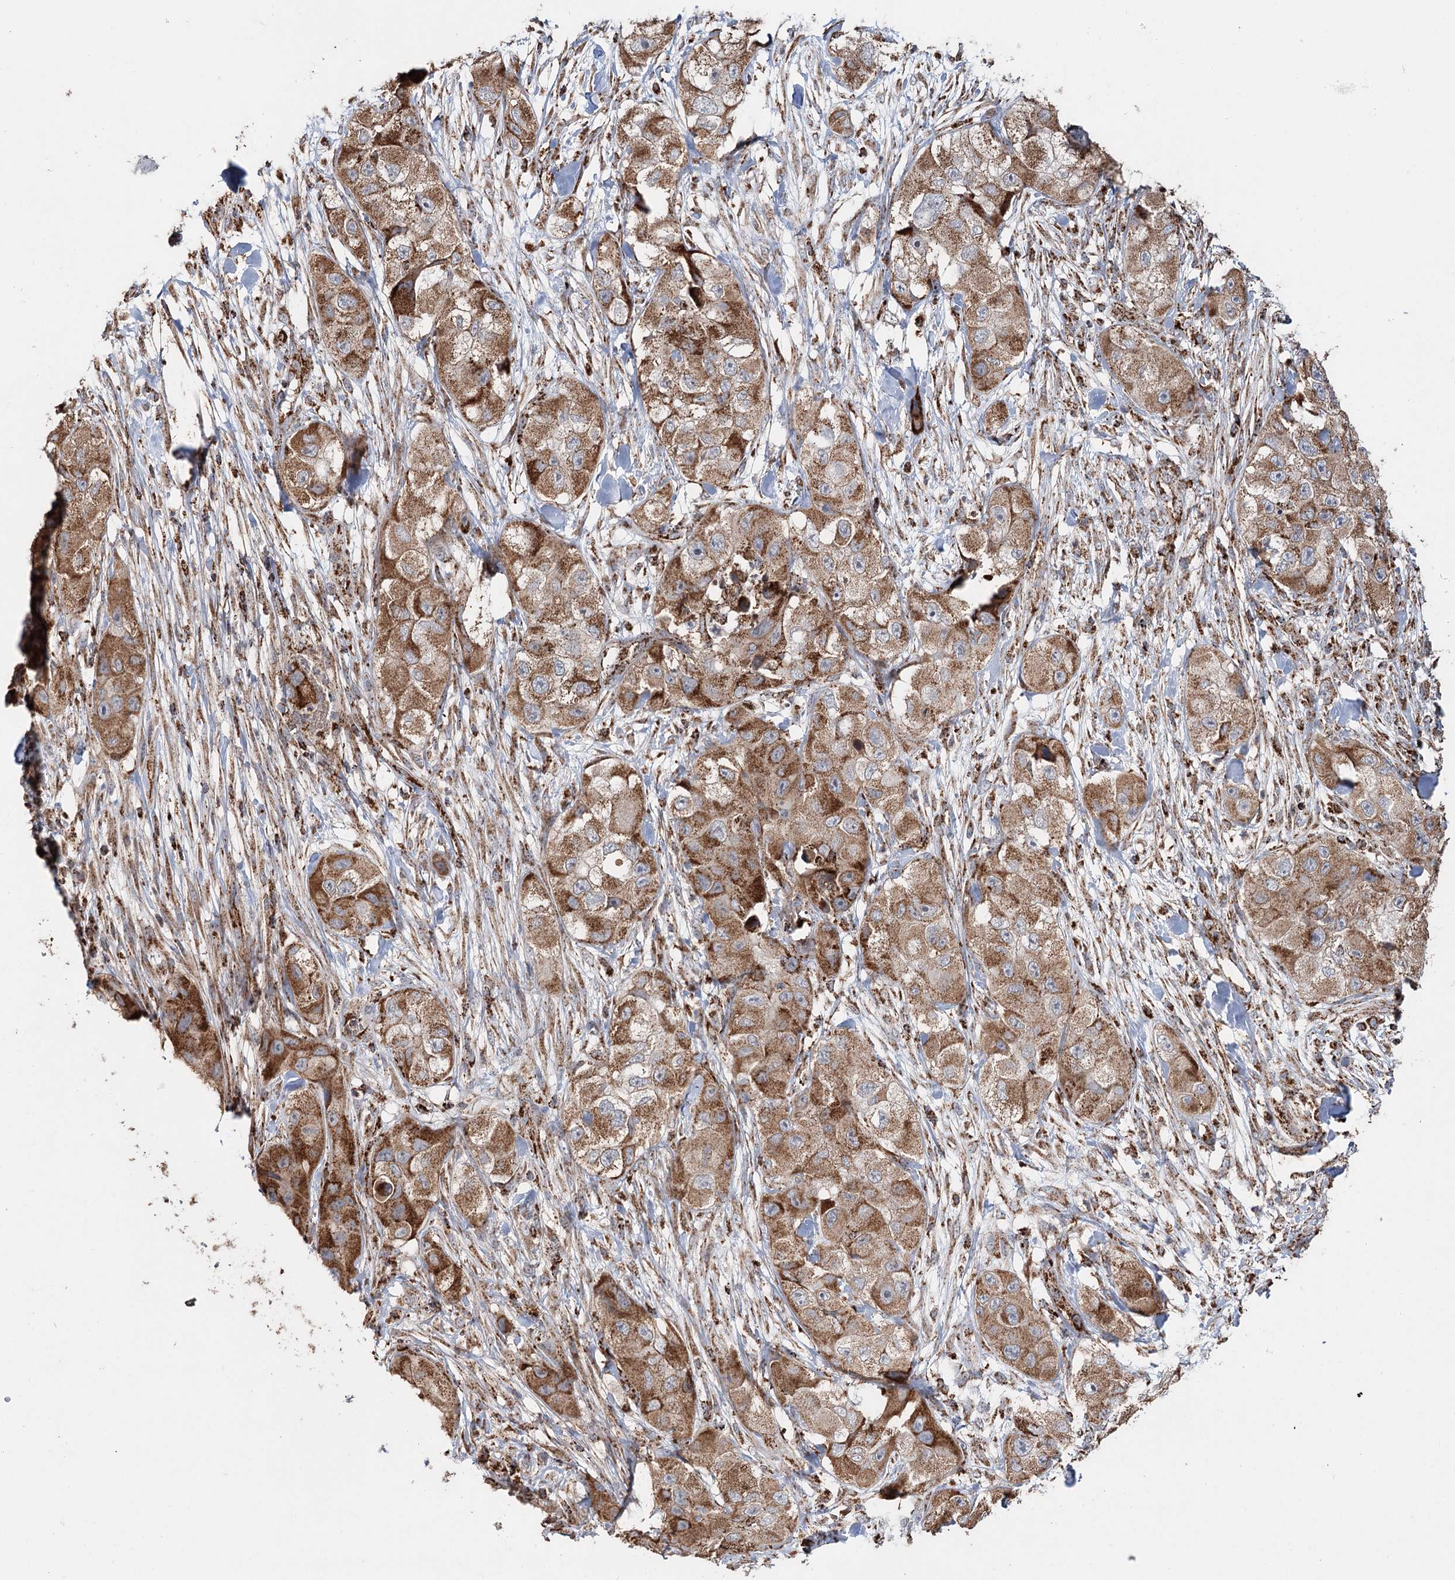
{"staining": {"intensity": "moderate", "quantity": ">75%", "location": "cytoplasmic/membranous"}, "tissue": "skin cancer", "cell_type": "Tumor cells", "image_type": "cancer", "snomed": [{"axis": "morphology", "description": "Squamous cell carcinoma, NOS"}, {"axis": "topography", "description": "Skin"}, {"axis": "topography", "description": "Subcutis"}], "caption": "A brown stain shows moderate cytoplasmic/membranous staining of a protein in skin cancer (squamous cell carcinoma) tumor cells.", "gene": "APH1A", "patient": {"sex": "male", "age": 73}}